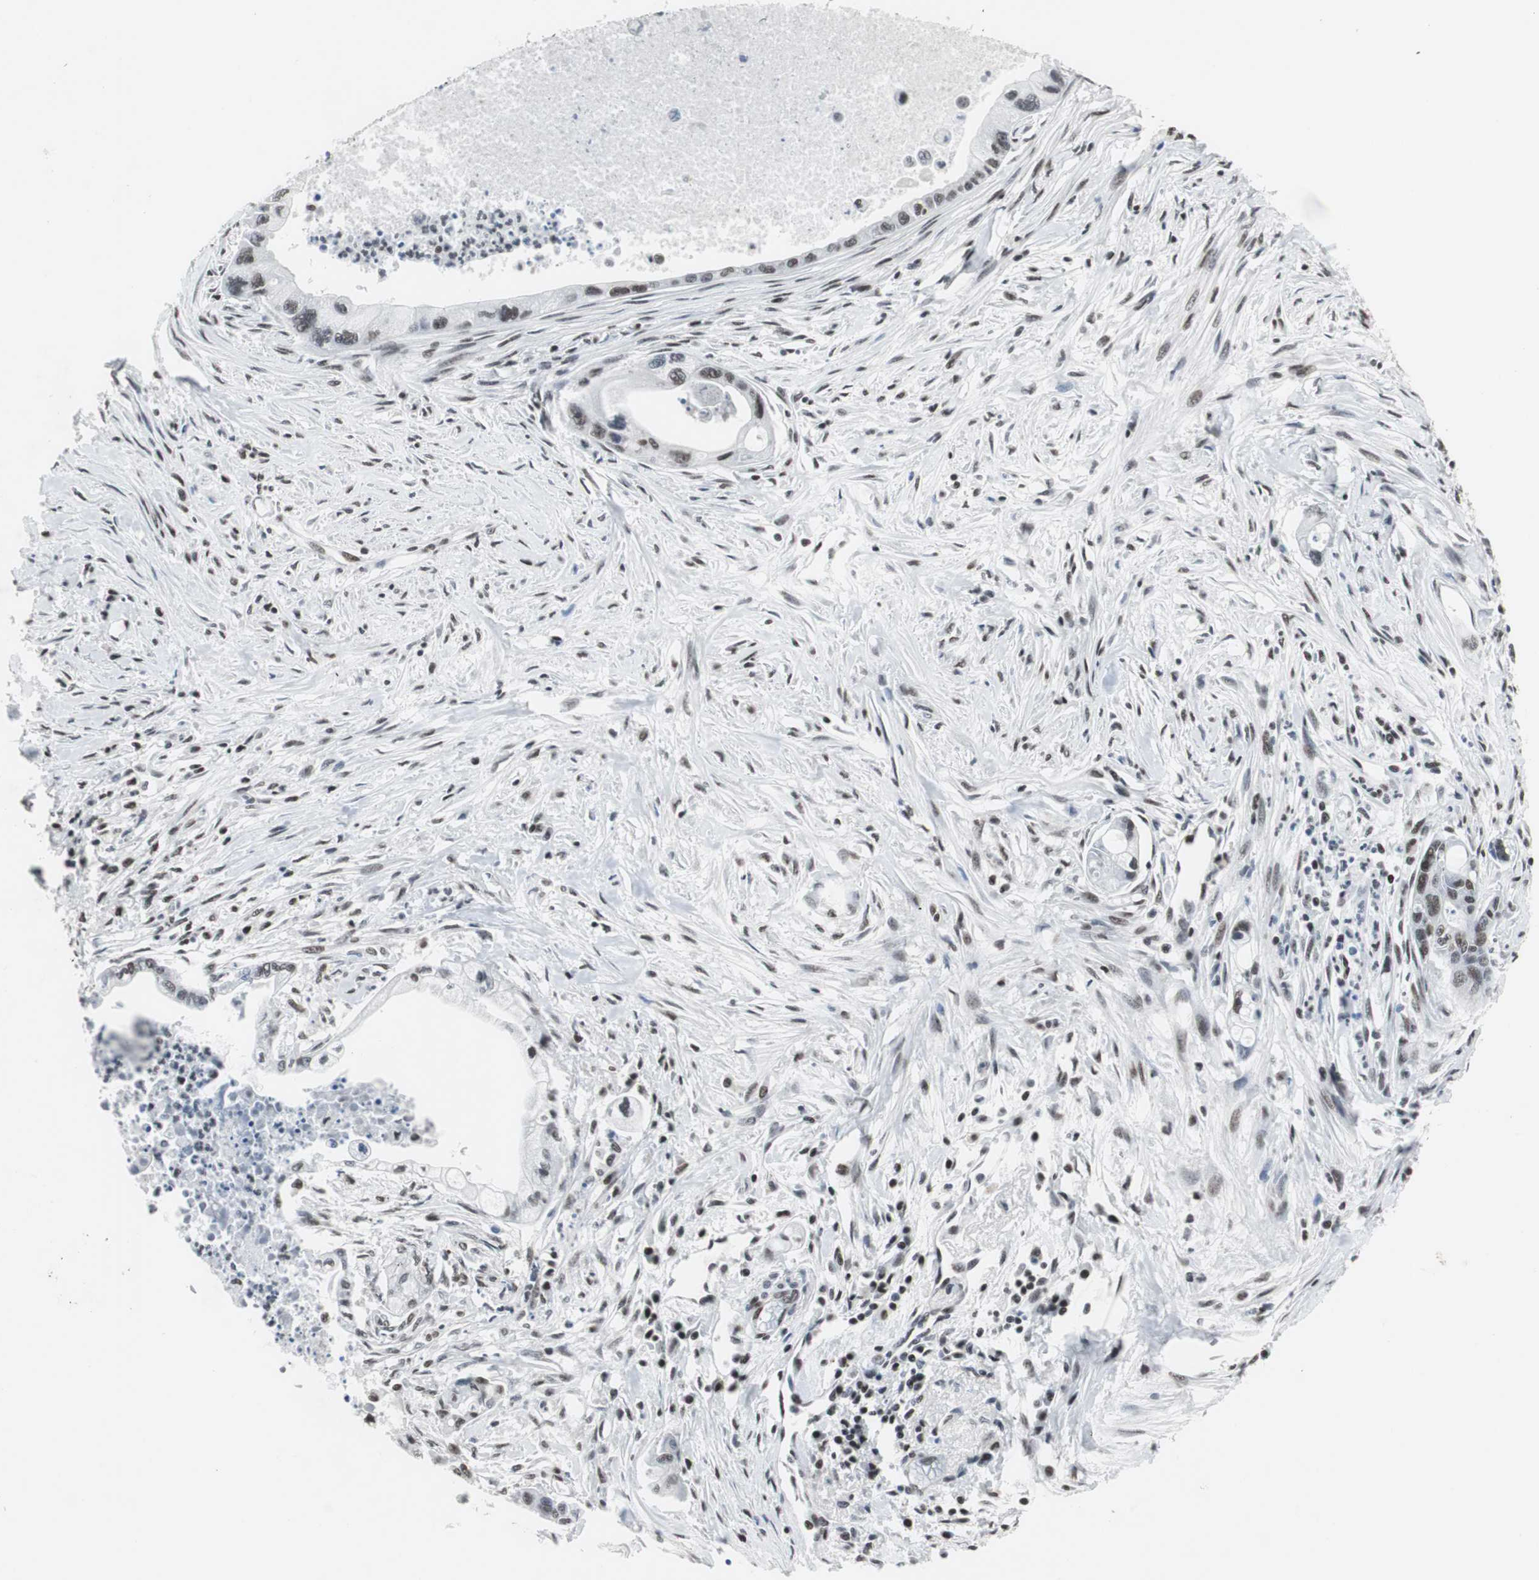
{"staining": {"intensity": "moderate", "quantity": "25%-75%", "location": "nuclear"}, "tissue": "pancreatic cancer", "cell_type": "Tumor cells", "image_type": "cancer", "snomed": [{"axis": "morphology", "description": "Adenocarcinoma, NOS"}, {"axis": "topography", "description": "Pancreas"}], "caption": "Human pancreatic cancer stained for a protein (brown) demonstrates moderate nuclear positive staining in approximately 25%-75% of tumor cells.", "gene": "RAD9A", "patient": {"sex": "male", "age": 70}}